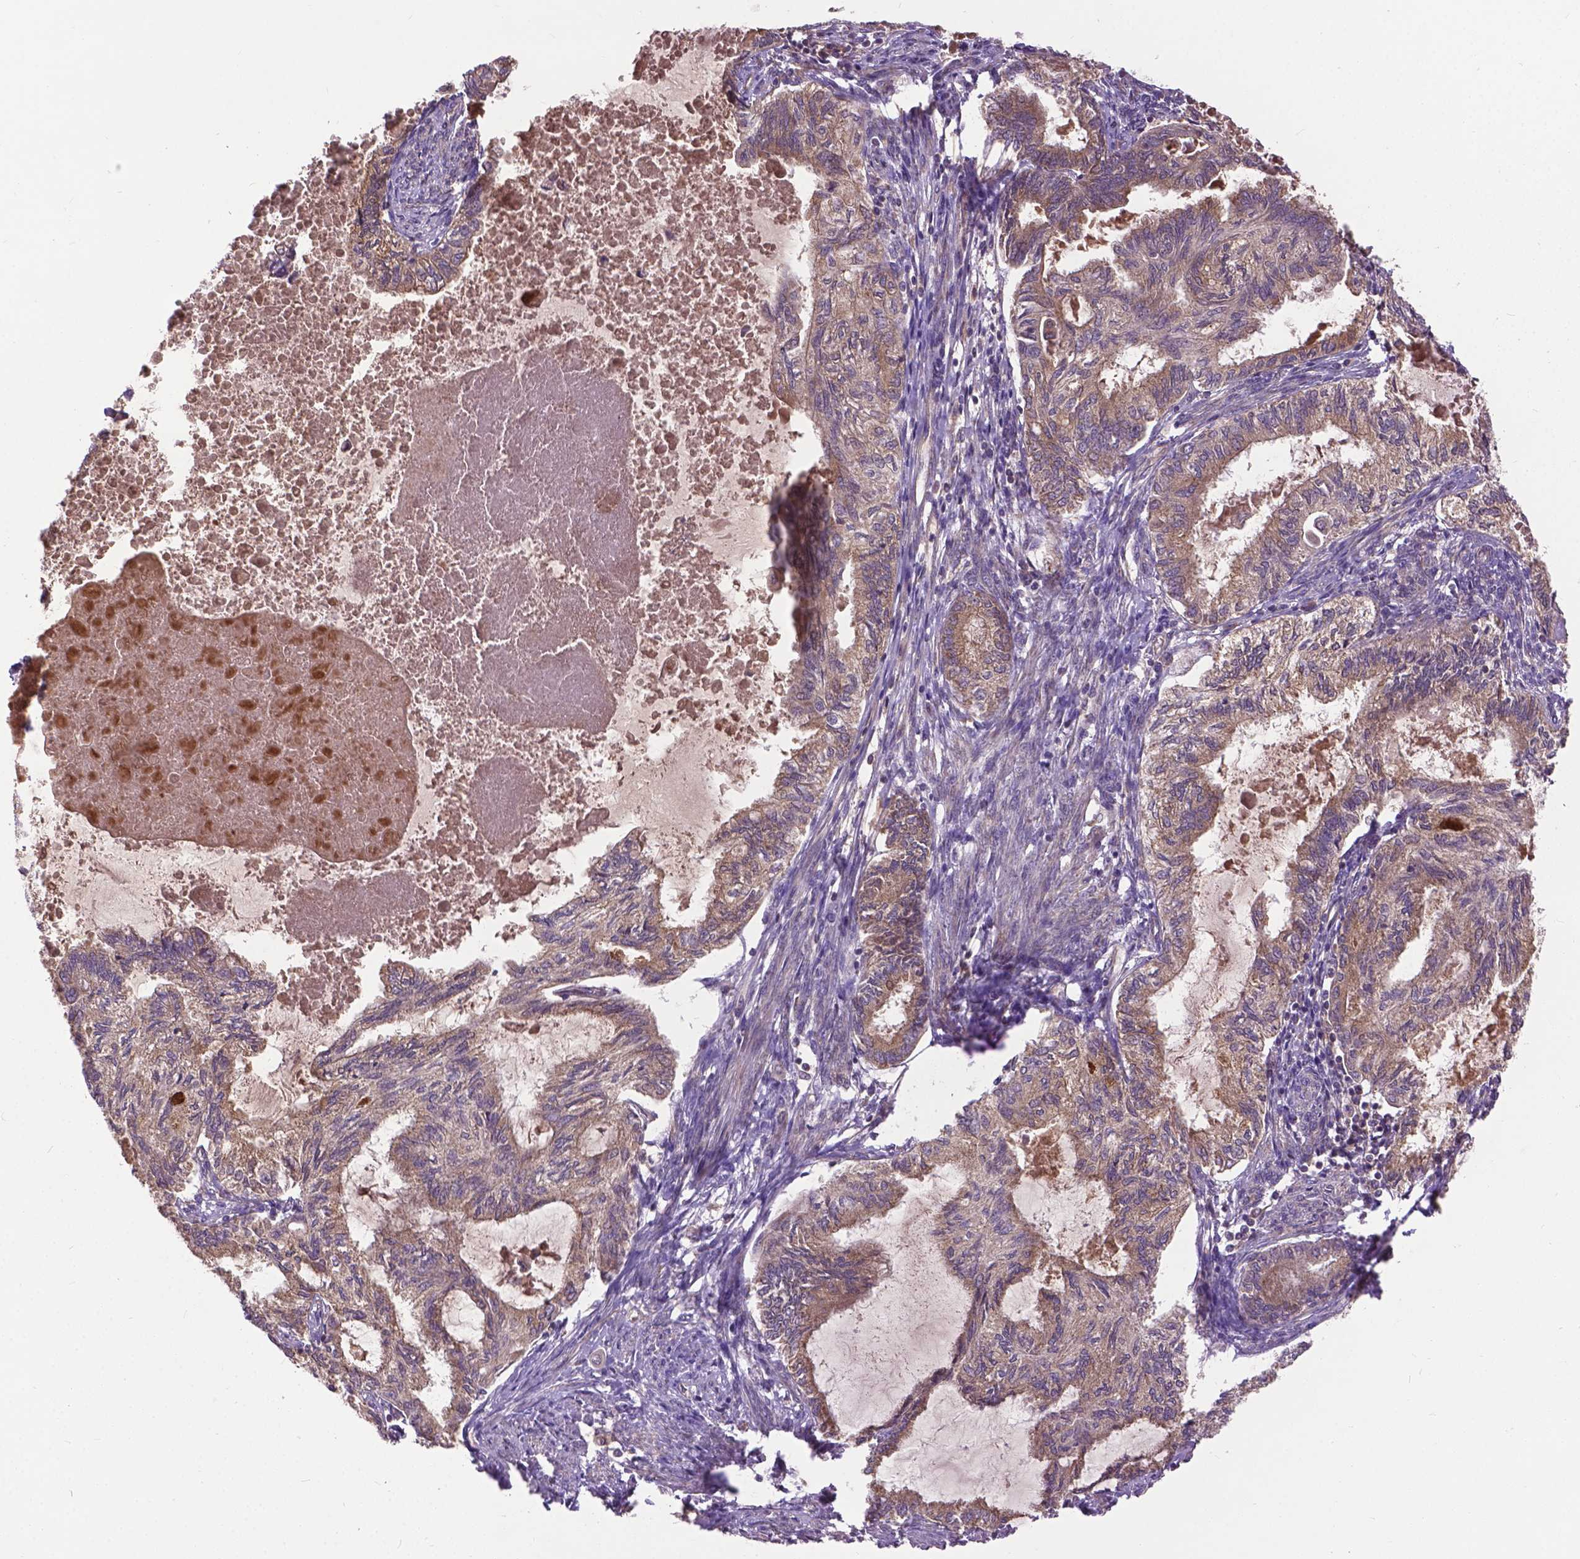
{"staining": {"intensity": "moderate", "quantity": ">75%", "location": "cytoplasmic/membranous"}, "tissue": "endometrial cancer", "cell_type": "Tumor cells", "image_type": "cancer", "snomed": [{"axis": "morphology", "description": "Adenocarcinoma, NOS"}, {"axis": "topography", "description": "Endometrium"}], "caption": "Moderate cytoplasmic/membranous protein positivity is appreciated in about >75% of tumor cells in endometrial cancer (adenocarcinoma). (IHC, brightfield microscopy, high magnification).", "gene": "ZNF616", "patient": {"sex": "female", "age": 86}}